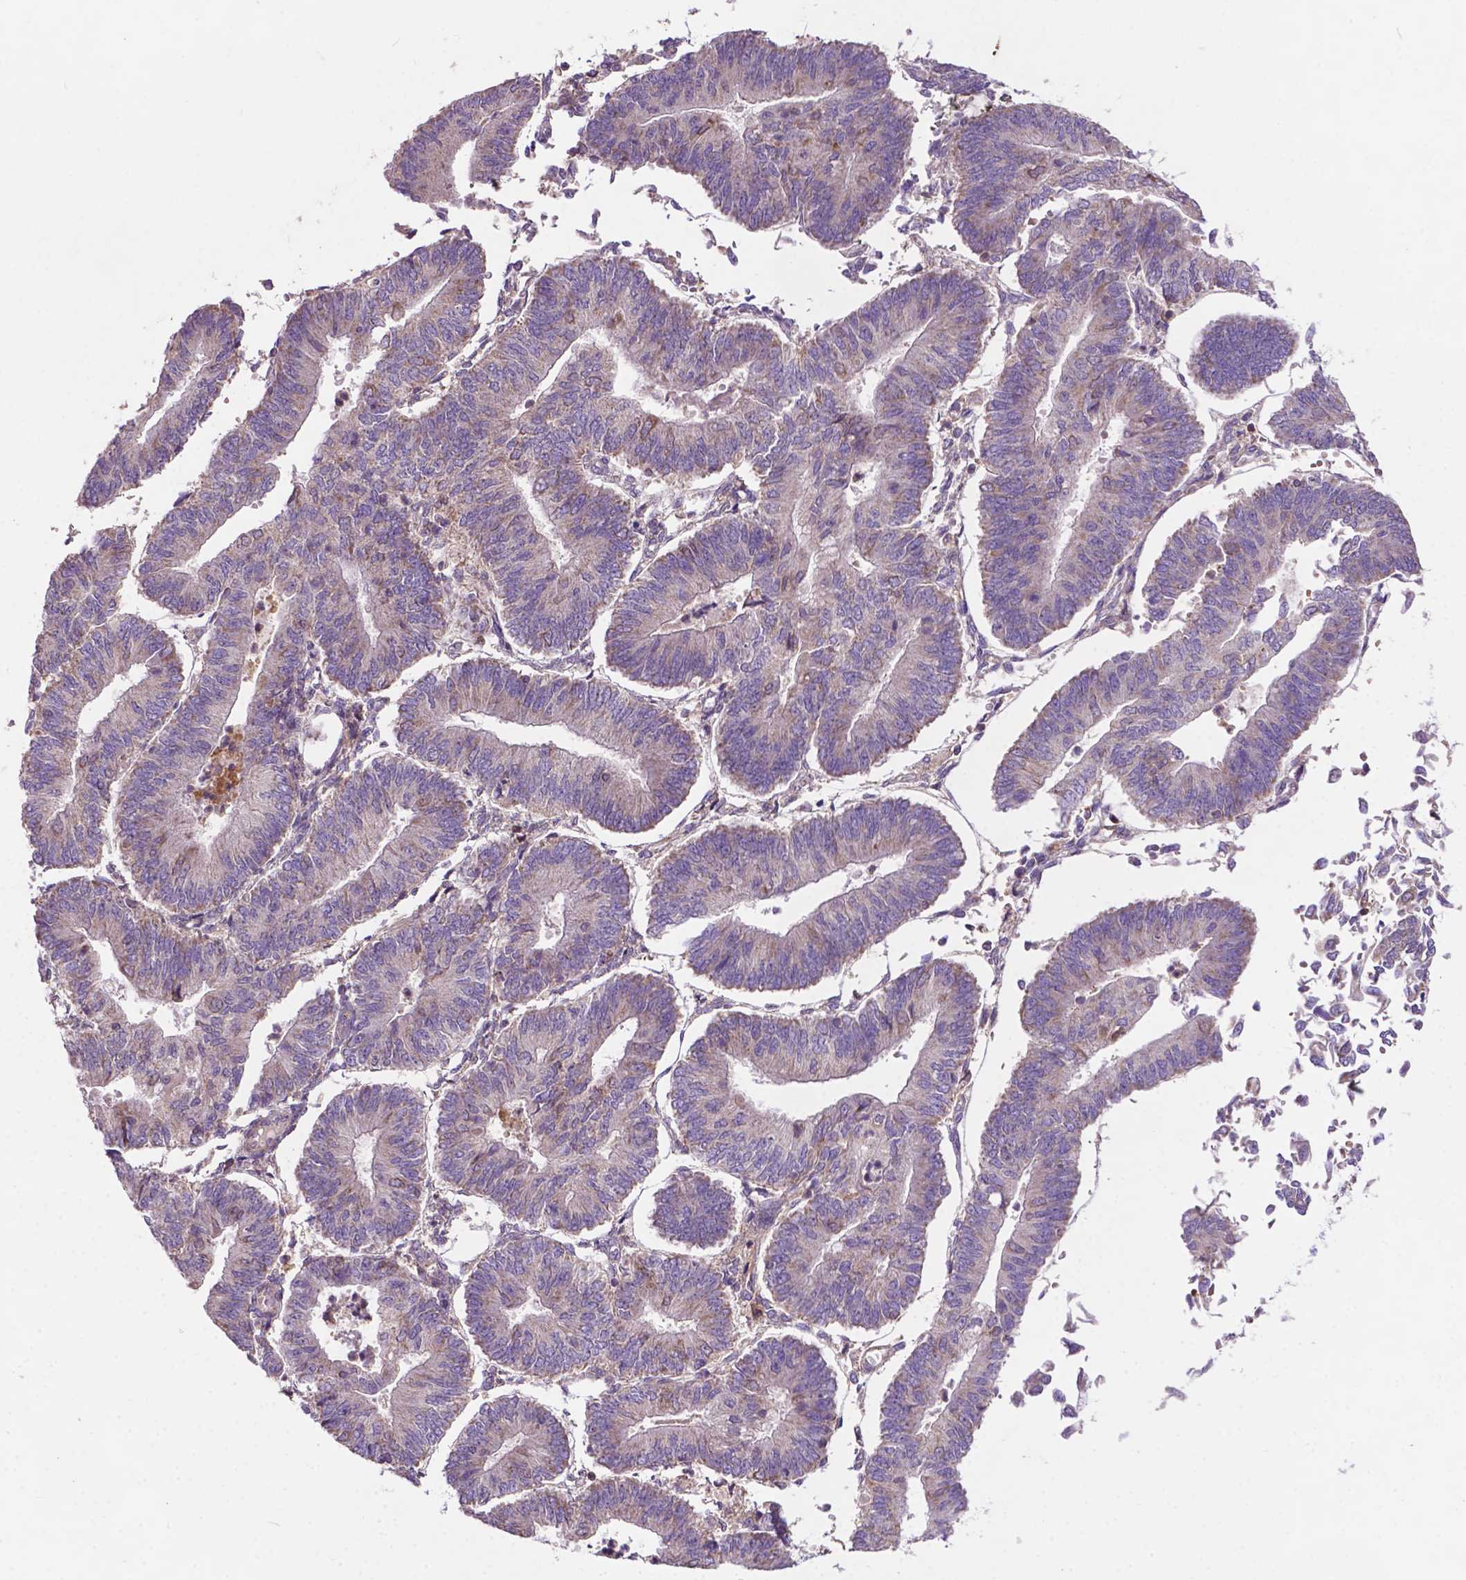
{"staining": {"intensity": "negative", "quantity": "none", "location": "none"}, "tissue": "endometrial cancer", "cell_type": "Tumor cells", "image_type": "cancer", "snomed": [{"axis": "morphology", "description": "Adenocarcinoma, NOS"}, {"axis": "topography", "description": "Endometrium"}], "caption": "Tumor cells show no significant protein staining in endometrial cancer.", "gene": "SPNS2", "patient": {"sex": "female", "age": 65}}